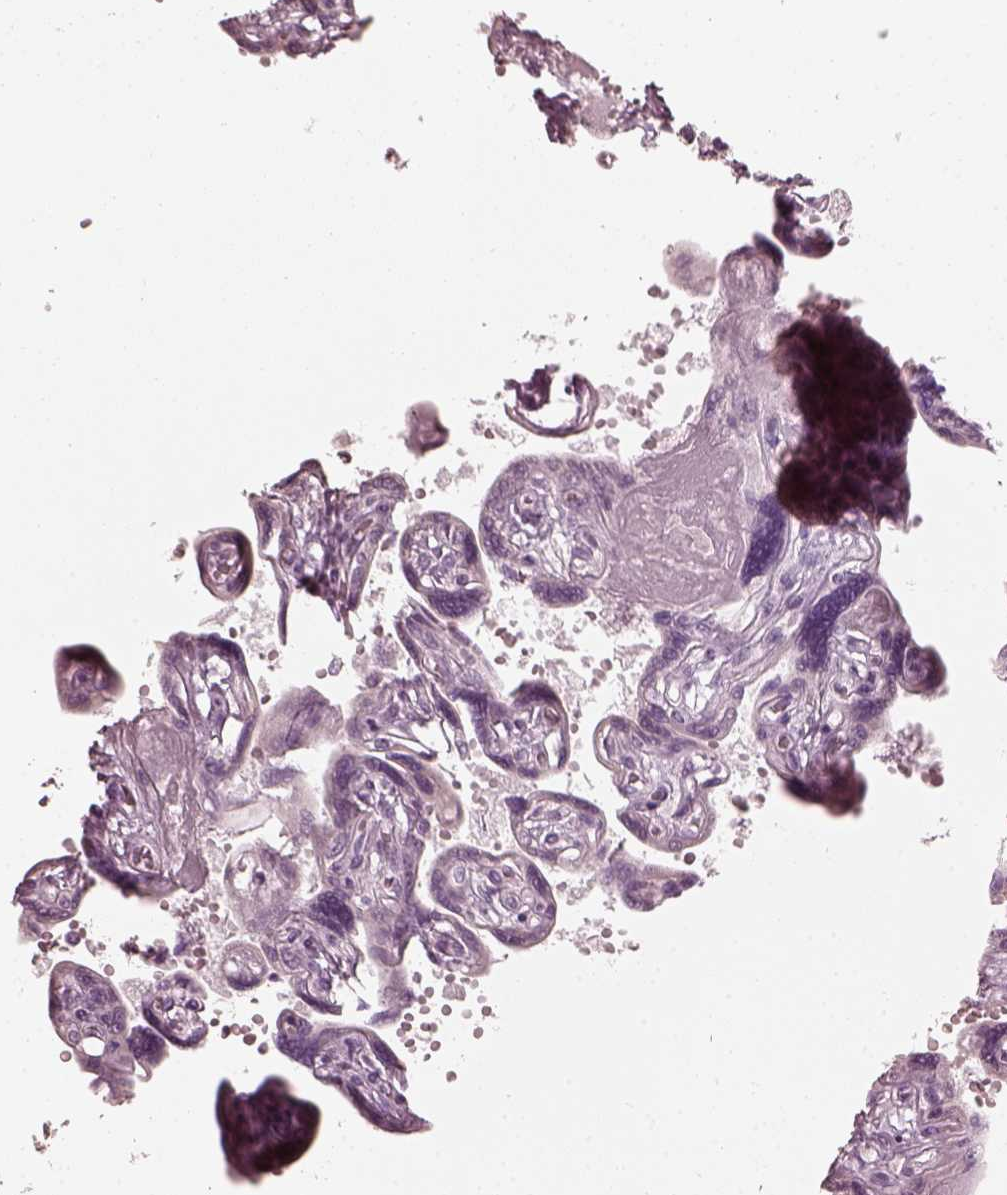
{"staining": {"intensity": "negative", "quantity": "none", "location": "none"}, "tissue": "placenta", "cell_type": "Decidual cells", "image_type": "normal", "snomed": [{"axis": "morphology", "description": "Normal tissue, NOS"}, {"axis": "topography", "description": "Placenta"}], "caption": "DAB immunohistochemical staining of normal human placenta reveals no significant positivity in decidual cells.", "gene": "SAXO2", "patient": {"sex": "female", "age": 32}}